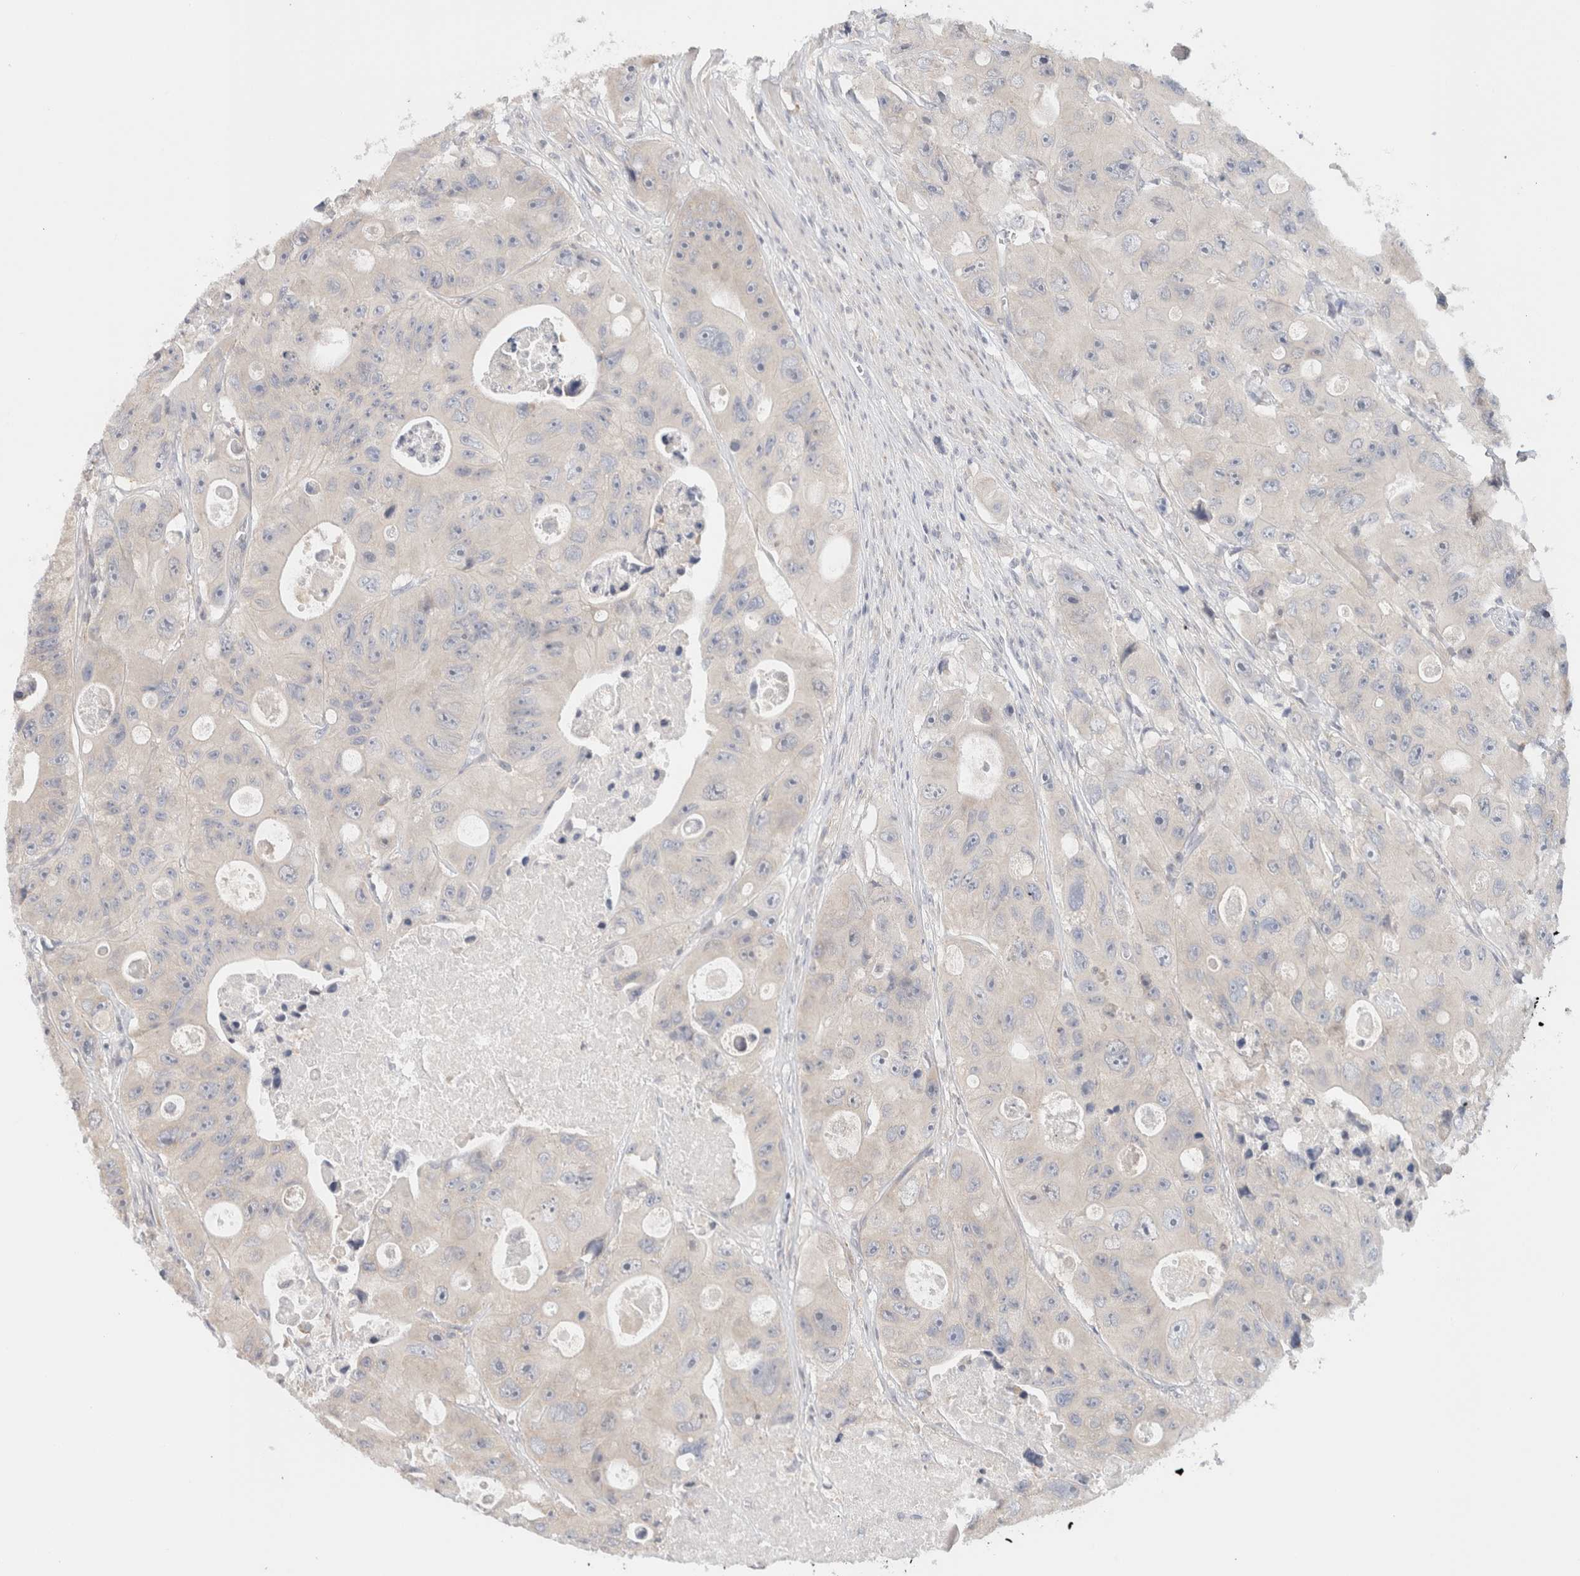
{"staining": {"intensity": "negative", "quantity": "none", "location": "none"}, "tissue": "colorectal cancer", "cell_type": "Tumor cells", "image_type": "cancer", "snomed": [{"axis": "morphology", "description": "Adenocarcinoma, NOS"}, {"axis": "topography", "description": "Colon"}], "caption": "This is a histopathology image of immunohistochemistry staining of colorectal adenocarcinoma, which shows no staining in tumor cells.", "gene": "SPRTN", "patient": {"sex": "female", "age": 46}}